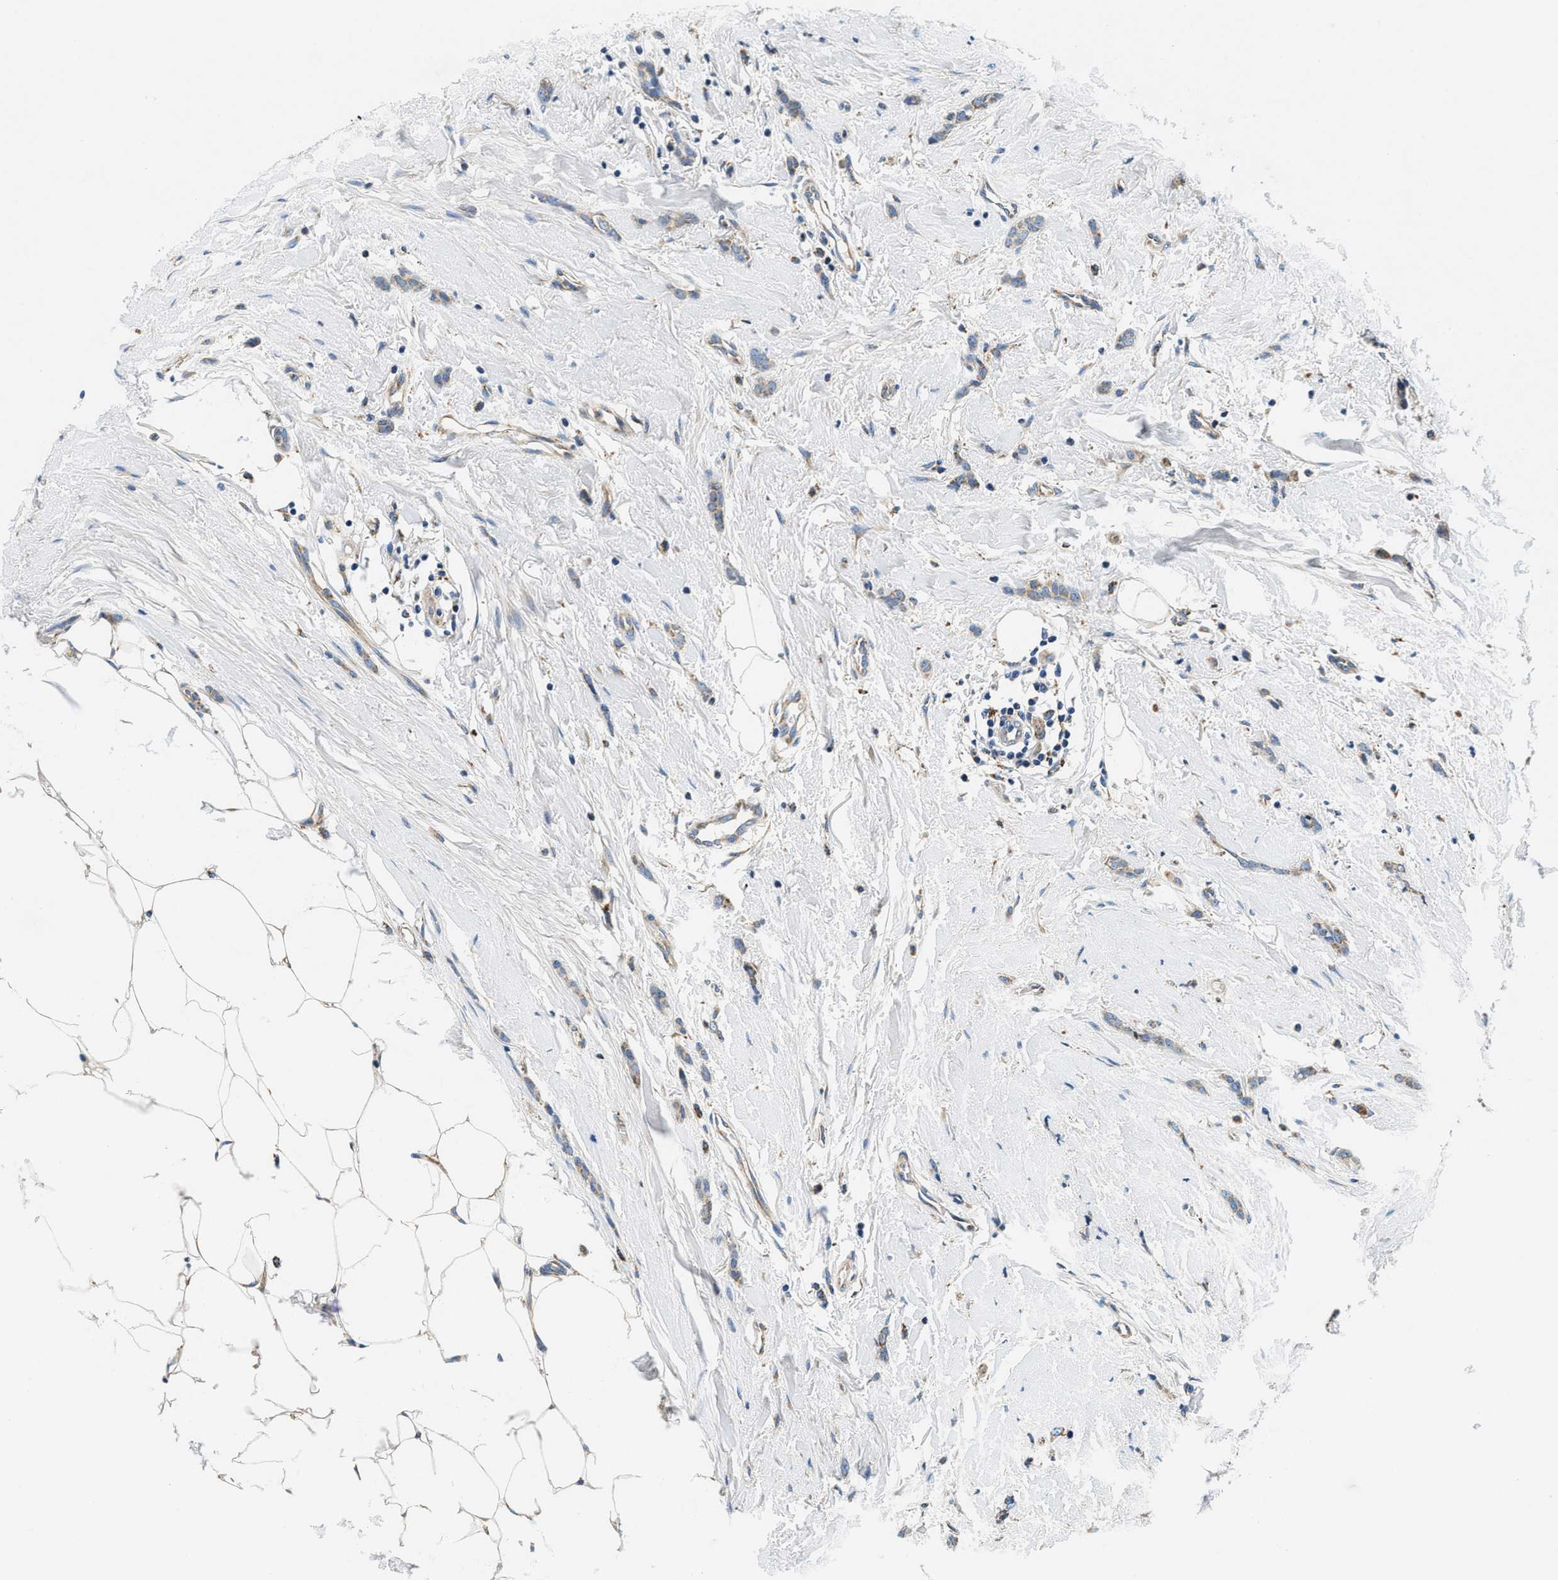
{"staining": {"intensity": "moderate", "quantity": ">75%", "location": "cytoplasmic/membranous"}, "tissue": "breast cancer", "cell_type": "Tumor cells", "image_type": "cancer", "snomed": [{"axis": "morphology", "description": "Lobular carcinoma"}, {"axis": "topography", "description": "Skin"}, {"axis": "topography", "description": "Breast"}], "caption": "Tumor cells demonstrate medium levels of moderate cytoplasmic/membranous positivity in about >75% of cells in human lobular carcinoma (breast). (DAB (3,3'-diaminobenzidine) IHC with brightfield microscopy, high magnification).", "gene": "SAMD4B", "patient": {"sex": "female", "age": 46}}